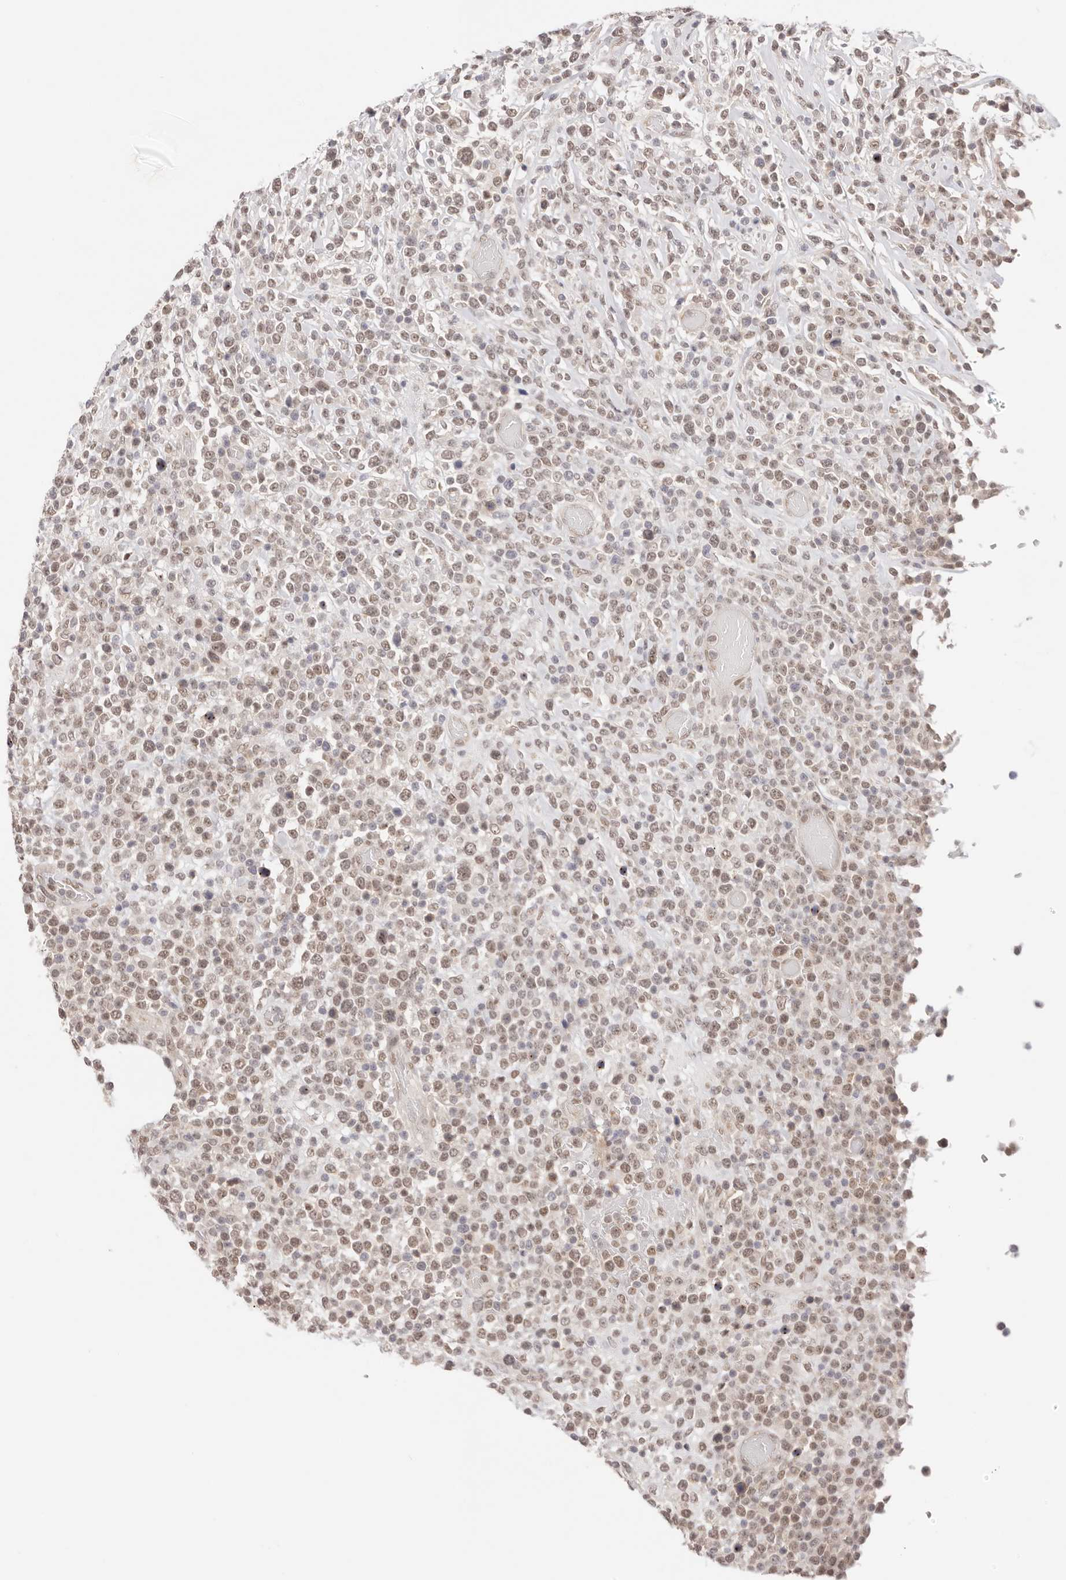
{"staining": {"intensity": "weak", "quantity": ">75%", "location": "nuclear"}, "tissue": "lymphoma", "cell_type": "Tumor cells", "image_type": "cancer", "snomed": [{"axis": "morphology", "description": "Malignant lymphoma, non-Hodgkin's type, High grade"}, {"axis": "topography", "description": "Colon"}], "caption": "Immunohistochemistry histopathology image of neoplastic tissue: high-grade malignant lymphoma, non-Hodgkin's type stained using immunohistochemistry demonstrates low levels of weak protein expression localized specifically in the nuclear of tumor cells, appearing as a nuclear brown color.", "gene": "RFC3", "patient": {"sex": "female", "age": 53}}